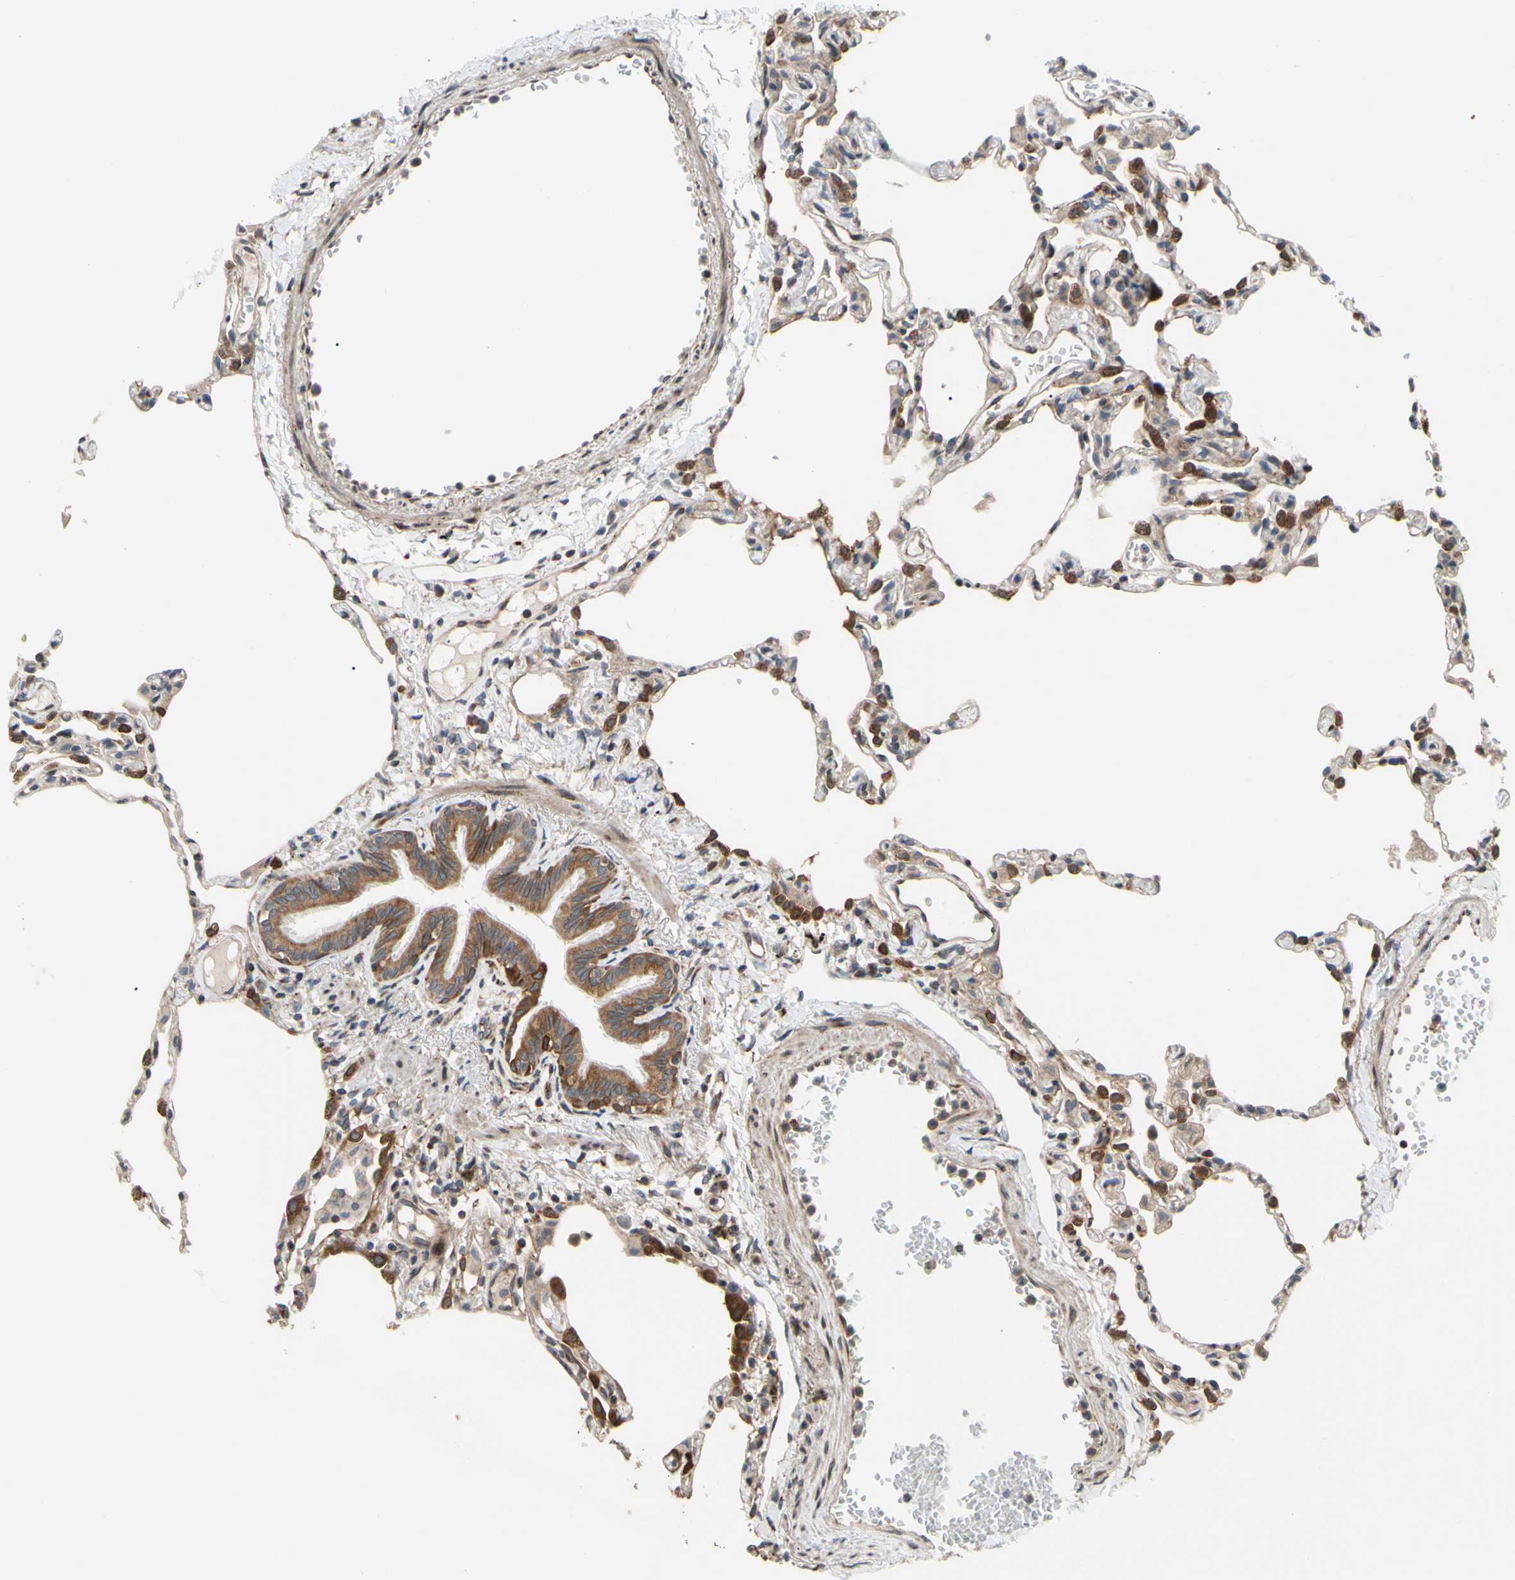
{"staining": {"intensity": "moderate", "quantity": "<25%", "location": "cytoplasmic/membranous"}, "tissue": "lung", "cell_type": "Alveolar cells", "image_type": "normal", "snomed": [{"axis": "morphology", "description": "Normal tissue, NOS"}, {"axis": "topography", "description": "Lung"}], "caption": "About <25% of alveolar cells in normal human lung show moderate cytoplasmic/membranous protein positivity as visualized by brown immunohistochemical staining.", "gene": "PRAF2", "patient": {"sex": "female", "age": 49}}